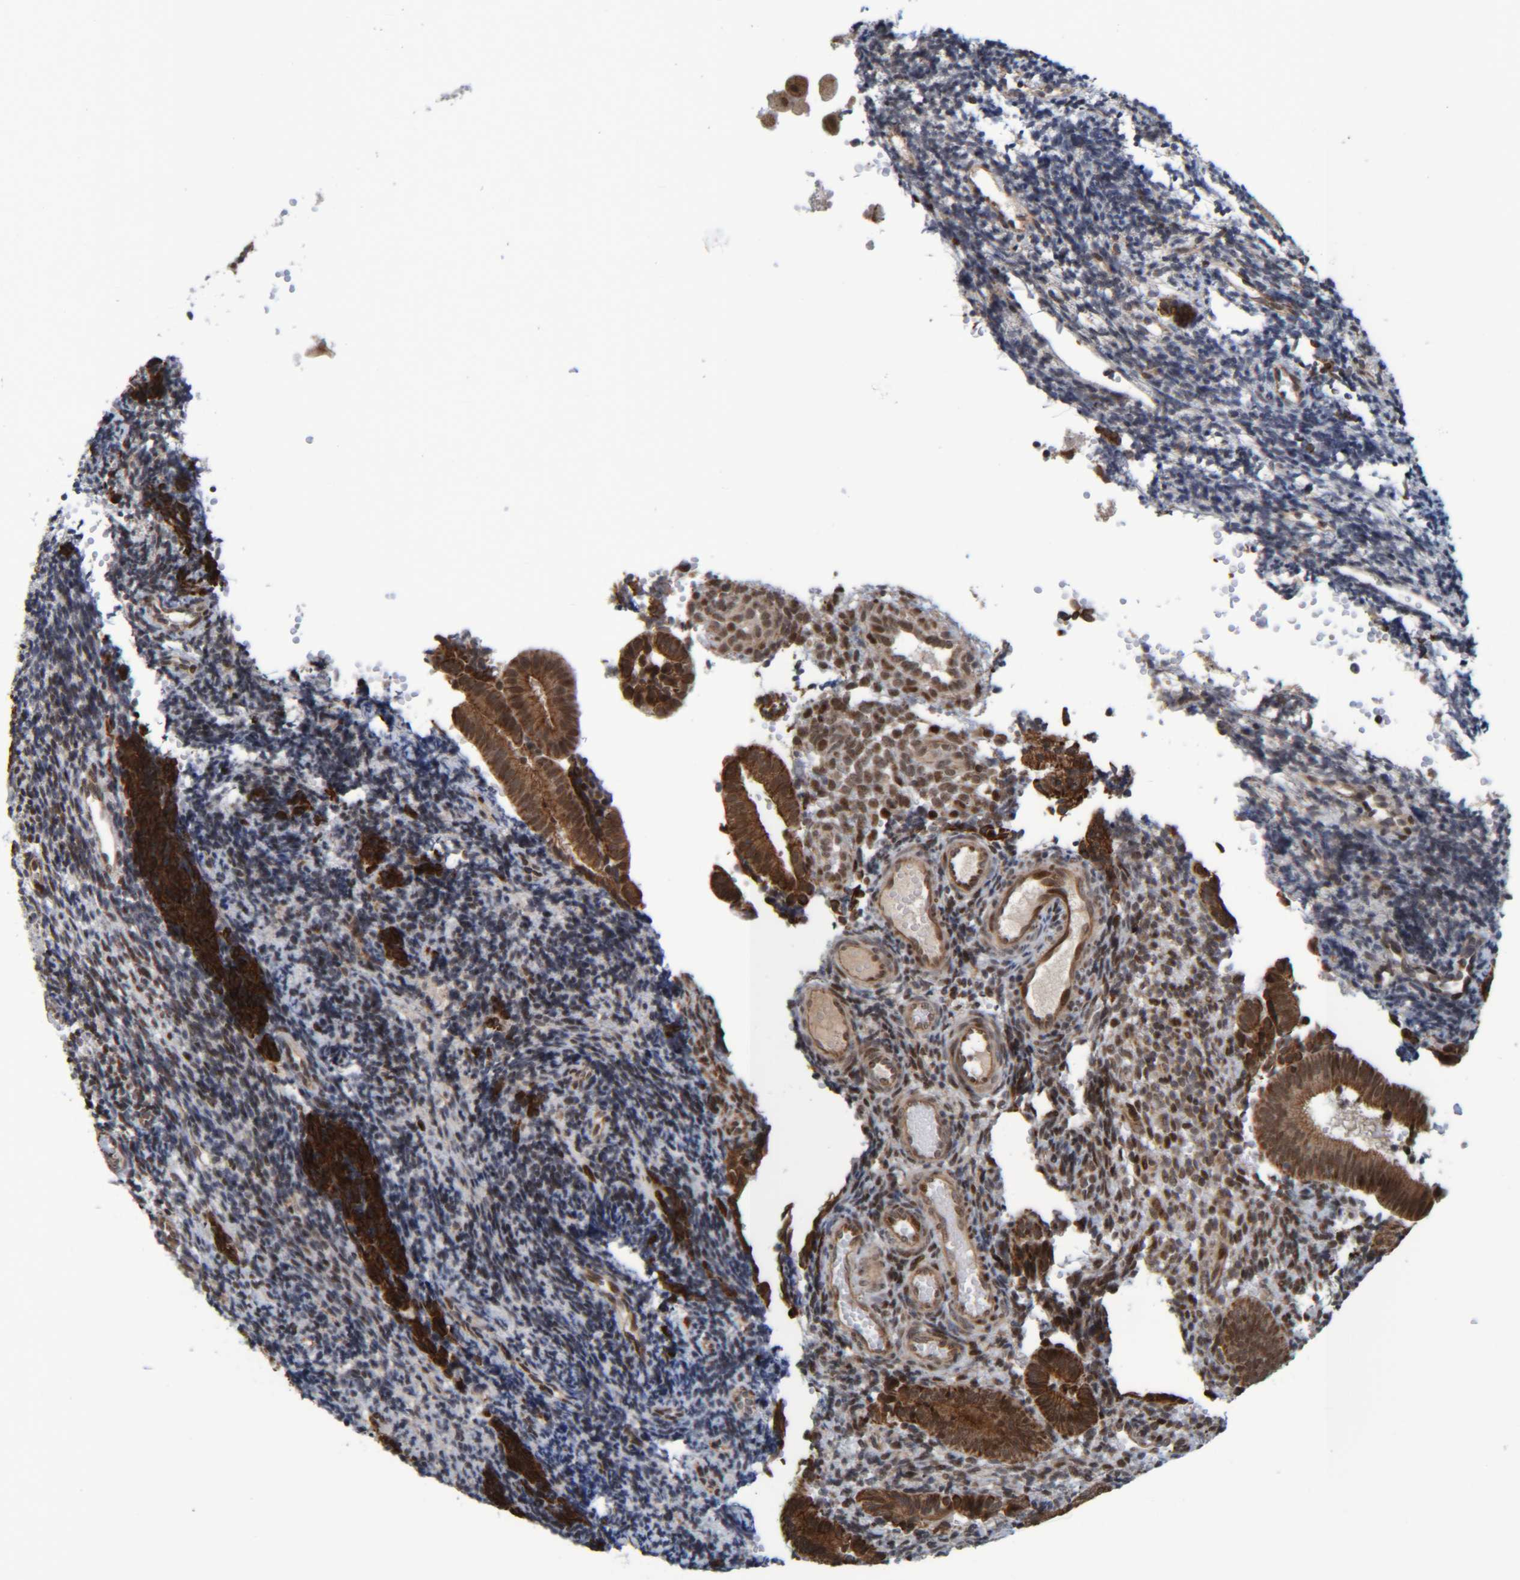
{"staining": {"intensity": "moderate", "quantity": "25%-75%", "location": "nuclear"}, "tissue": "endometrium", "cell_type": "Cells in endometrial stroma", "image_type": "normal", "snomed": [{"axis": "morphology", "description": "Normal tissue, NOS"}, {"axis": "topography", "description": "Uterus"}, {"axis": "topography", "description": "Endometrium"}], "caption": "Moderate nuclear staining is identified in approximately 25%-75% of cells in endometrial stroma in unremarkable endometrium. Immunohistochemistry stains the protein in brown and the nuclei are stained blue.", "gene": "CCDC57", "patient": {"sex": "female", "age": 33}}